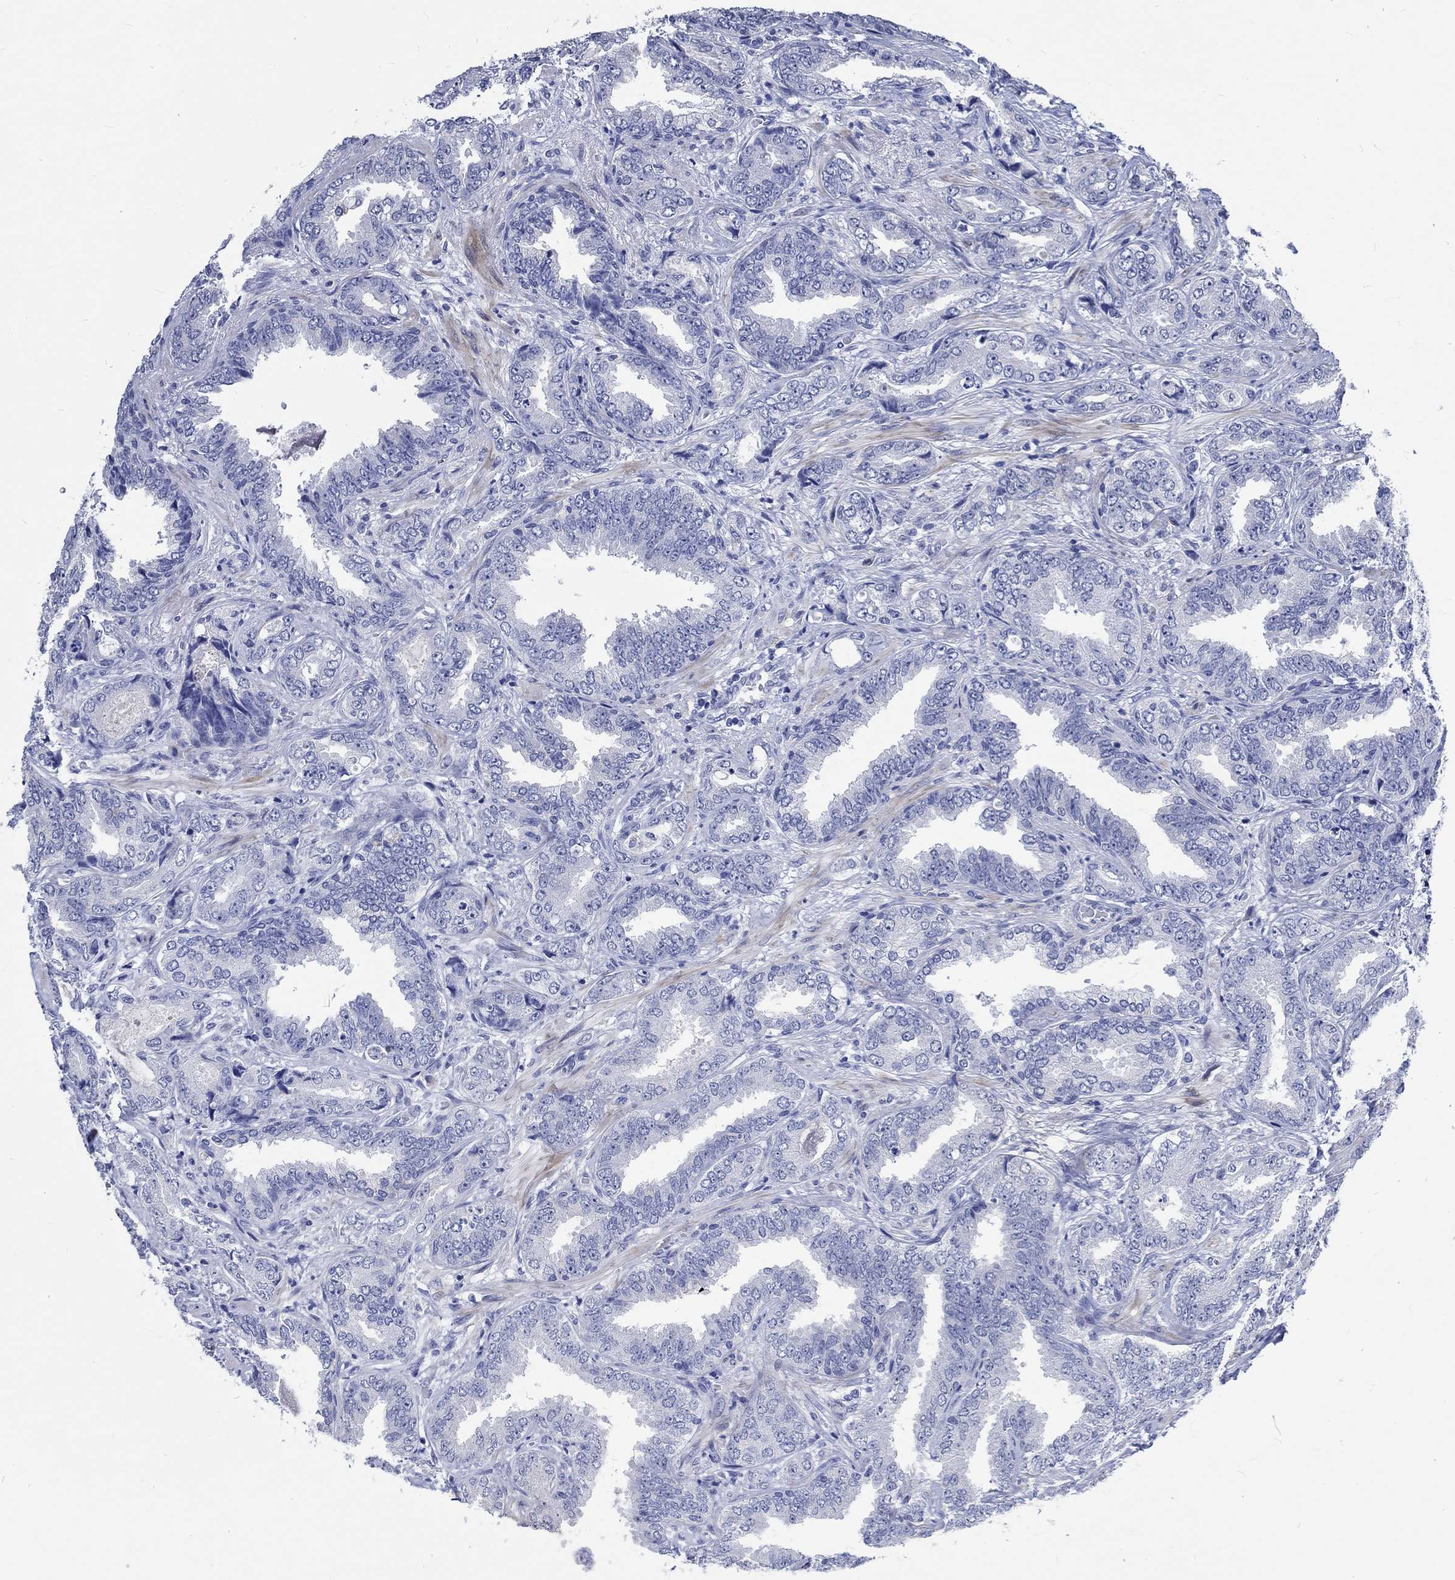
{"staining": {"intensity": "negative", "quantity": "none", "location": "none"}, "tissue": "prostate cancer", "cell_type": "Tumor cells", "image_type": "cancer", "snomed": [{"axis": "morphology", "description": "Adenocarcinoma, Low grade"}, {"axis": "topography", "description": "Prostate"}], "caption": "The image displays no staining of tumor cells in prostate cancer. (Brightfield microscopy of DAB (3,3'-diaminobenzidine) IHC at high magnification).", "gene": "C4orf47", "patient": {"sex": "male", "age": 68}}